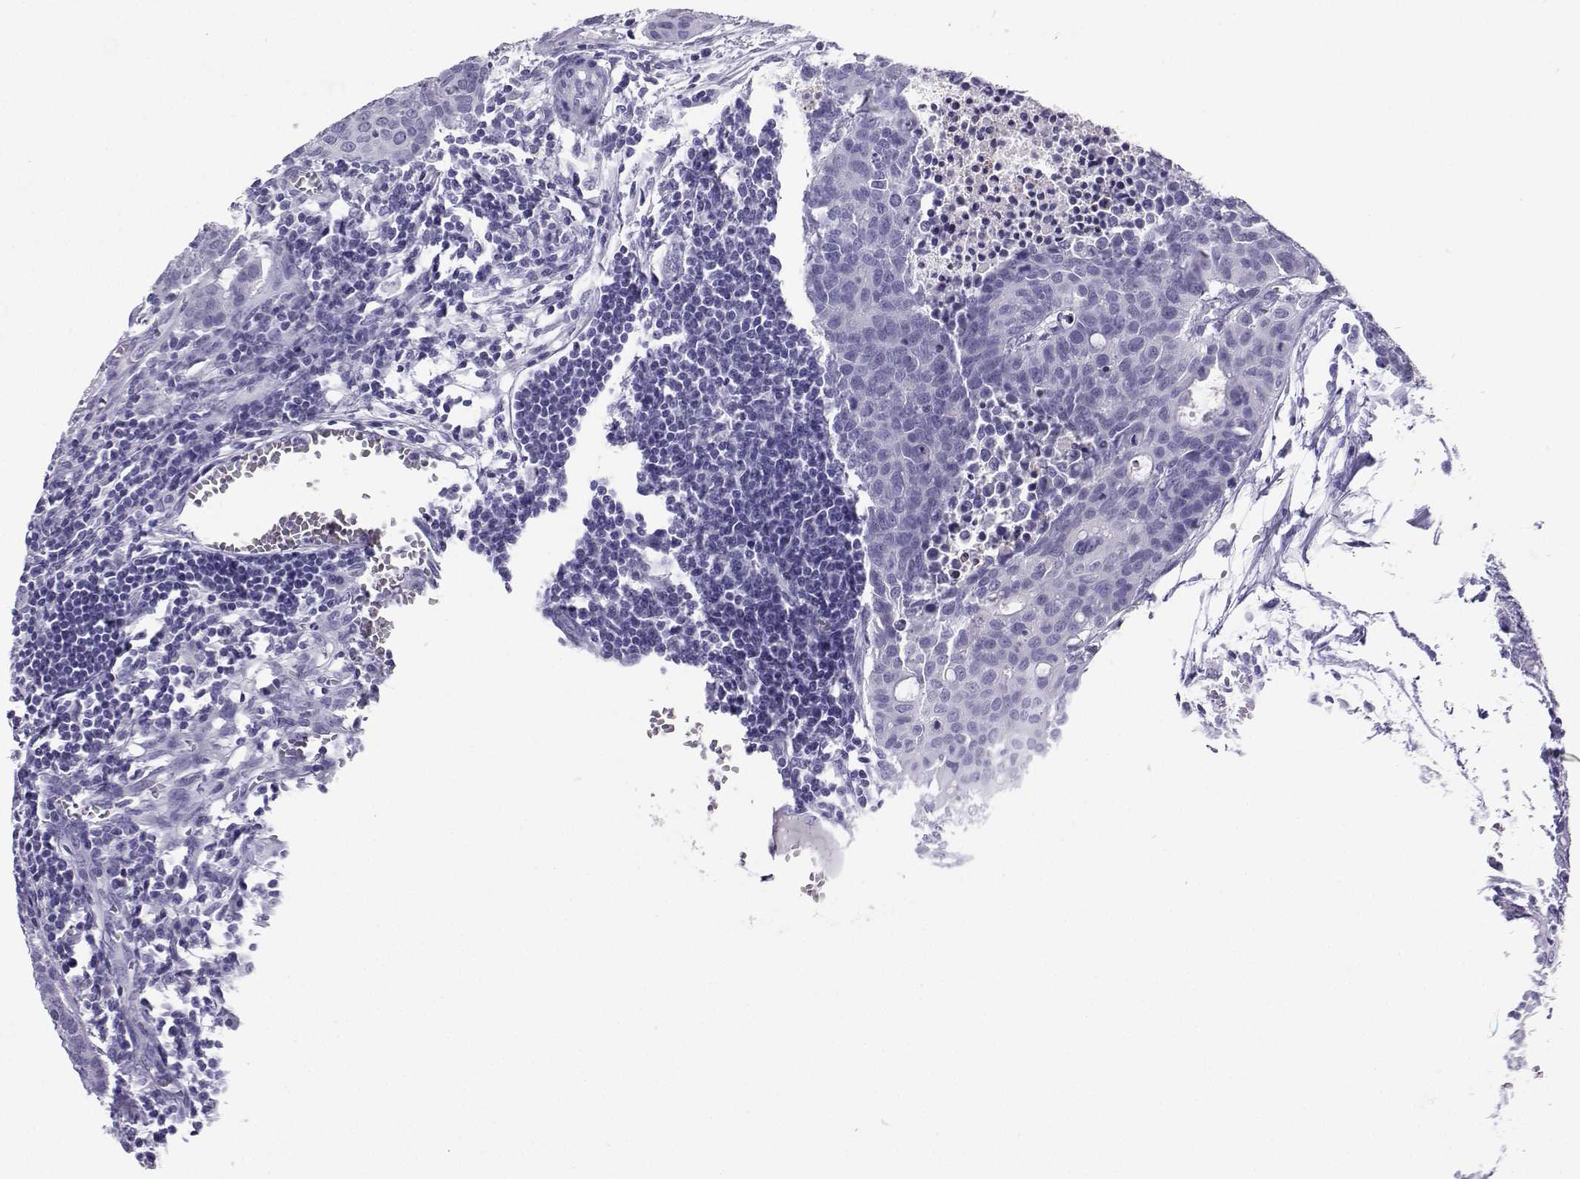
{"staining": {"intensity": "negative", "quantity": "none", "location": "none"}, "tissue": "carcinoid", "cell_type": "Tumor cells", "image_type": "cancer", "snomed": [{"axis": "morphology", "description": "Carcinoid, malignant, NOS"}, {"axis": "topography", "description": "Colon"}], "caption": "Immunohistochemistry (IHC) photomicrograph of human carcinoid stained for a protein (brown), which demonstrates no staining in tumor cells. The staining is performed using DAB (3,3'-diaminobenzidine) brown chromogen with nuclei counter-stained in using hematoxylin.", "gene": "SLC18A2", "patient": {"sex": "male", "age": 81}}